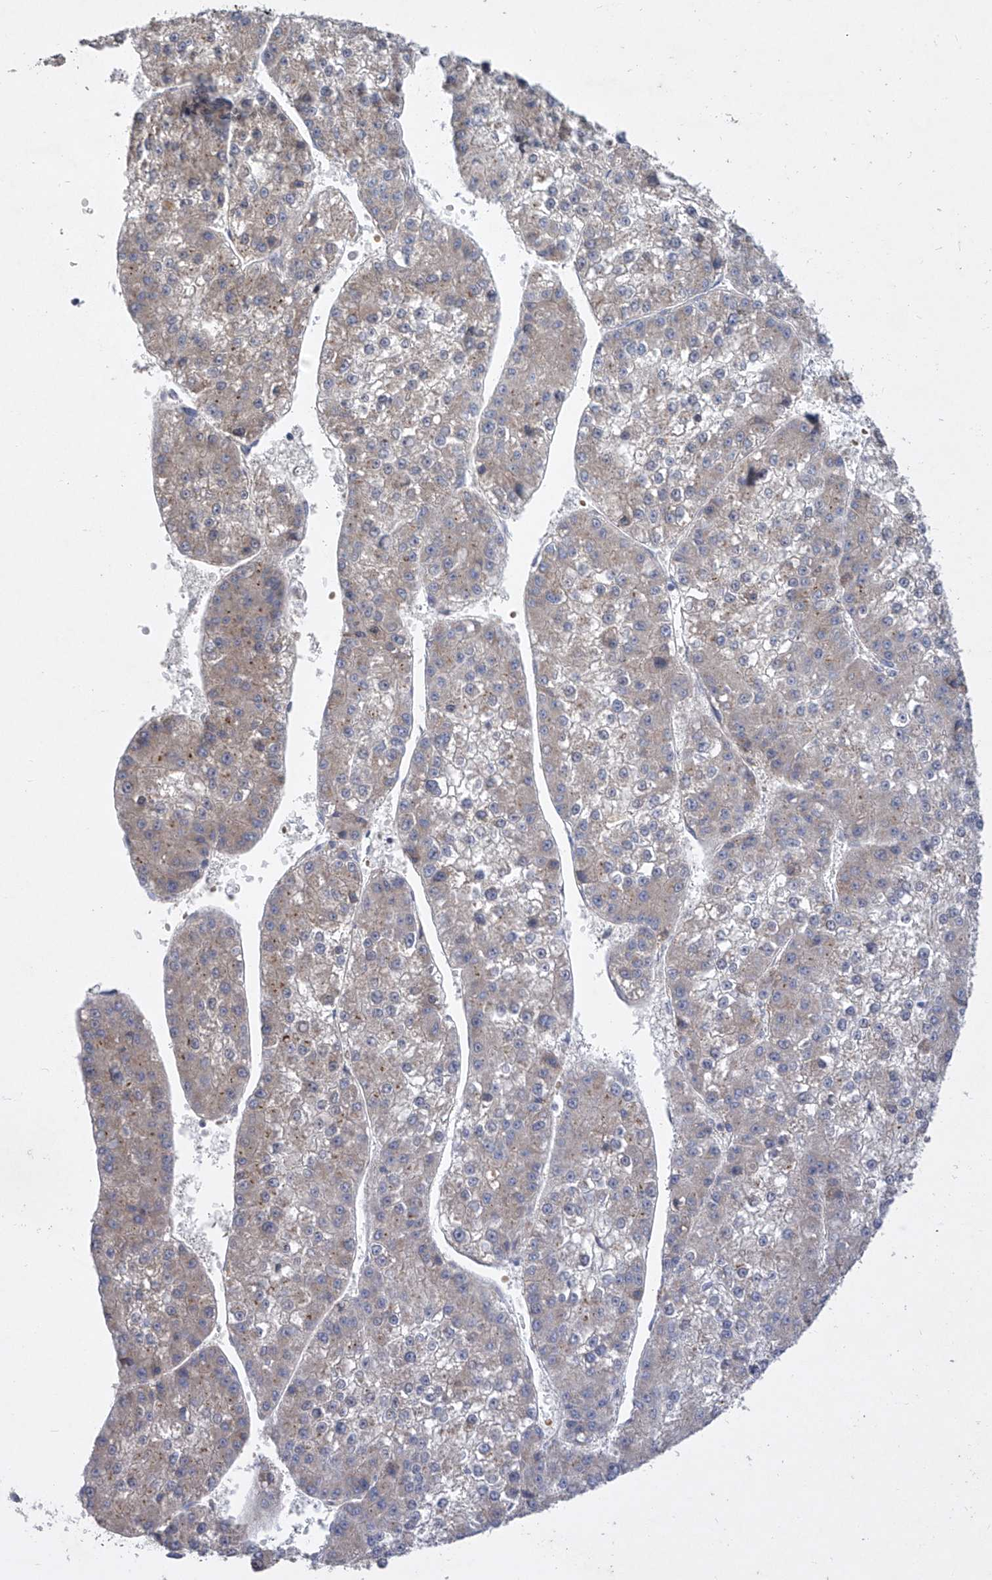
{"staining": {"intensity": "negative", "quantity": "none", "location": "none"}, "tissue": "liver cancer", "cell_type": "Tumor cells", "image_type": "cancer", "snomed": [{"axis": "morphology", "description": "Carcinoma, Hepatocellular, NOS"}, {"axis": "topography", "description": "Liver"}], "caption": "Immunohistochemical staining of liver cancer demonstrates no significant expression in tumor cells.", "gene": "COQ3", "patient": {"sex": "female", "age": 73}}